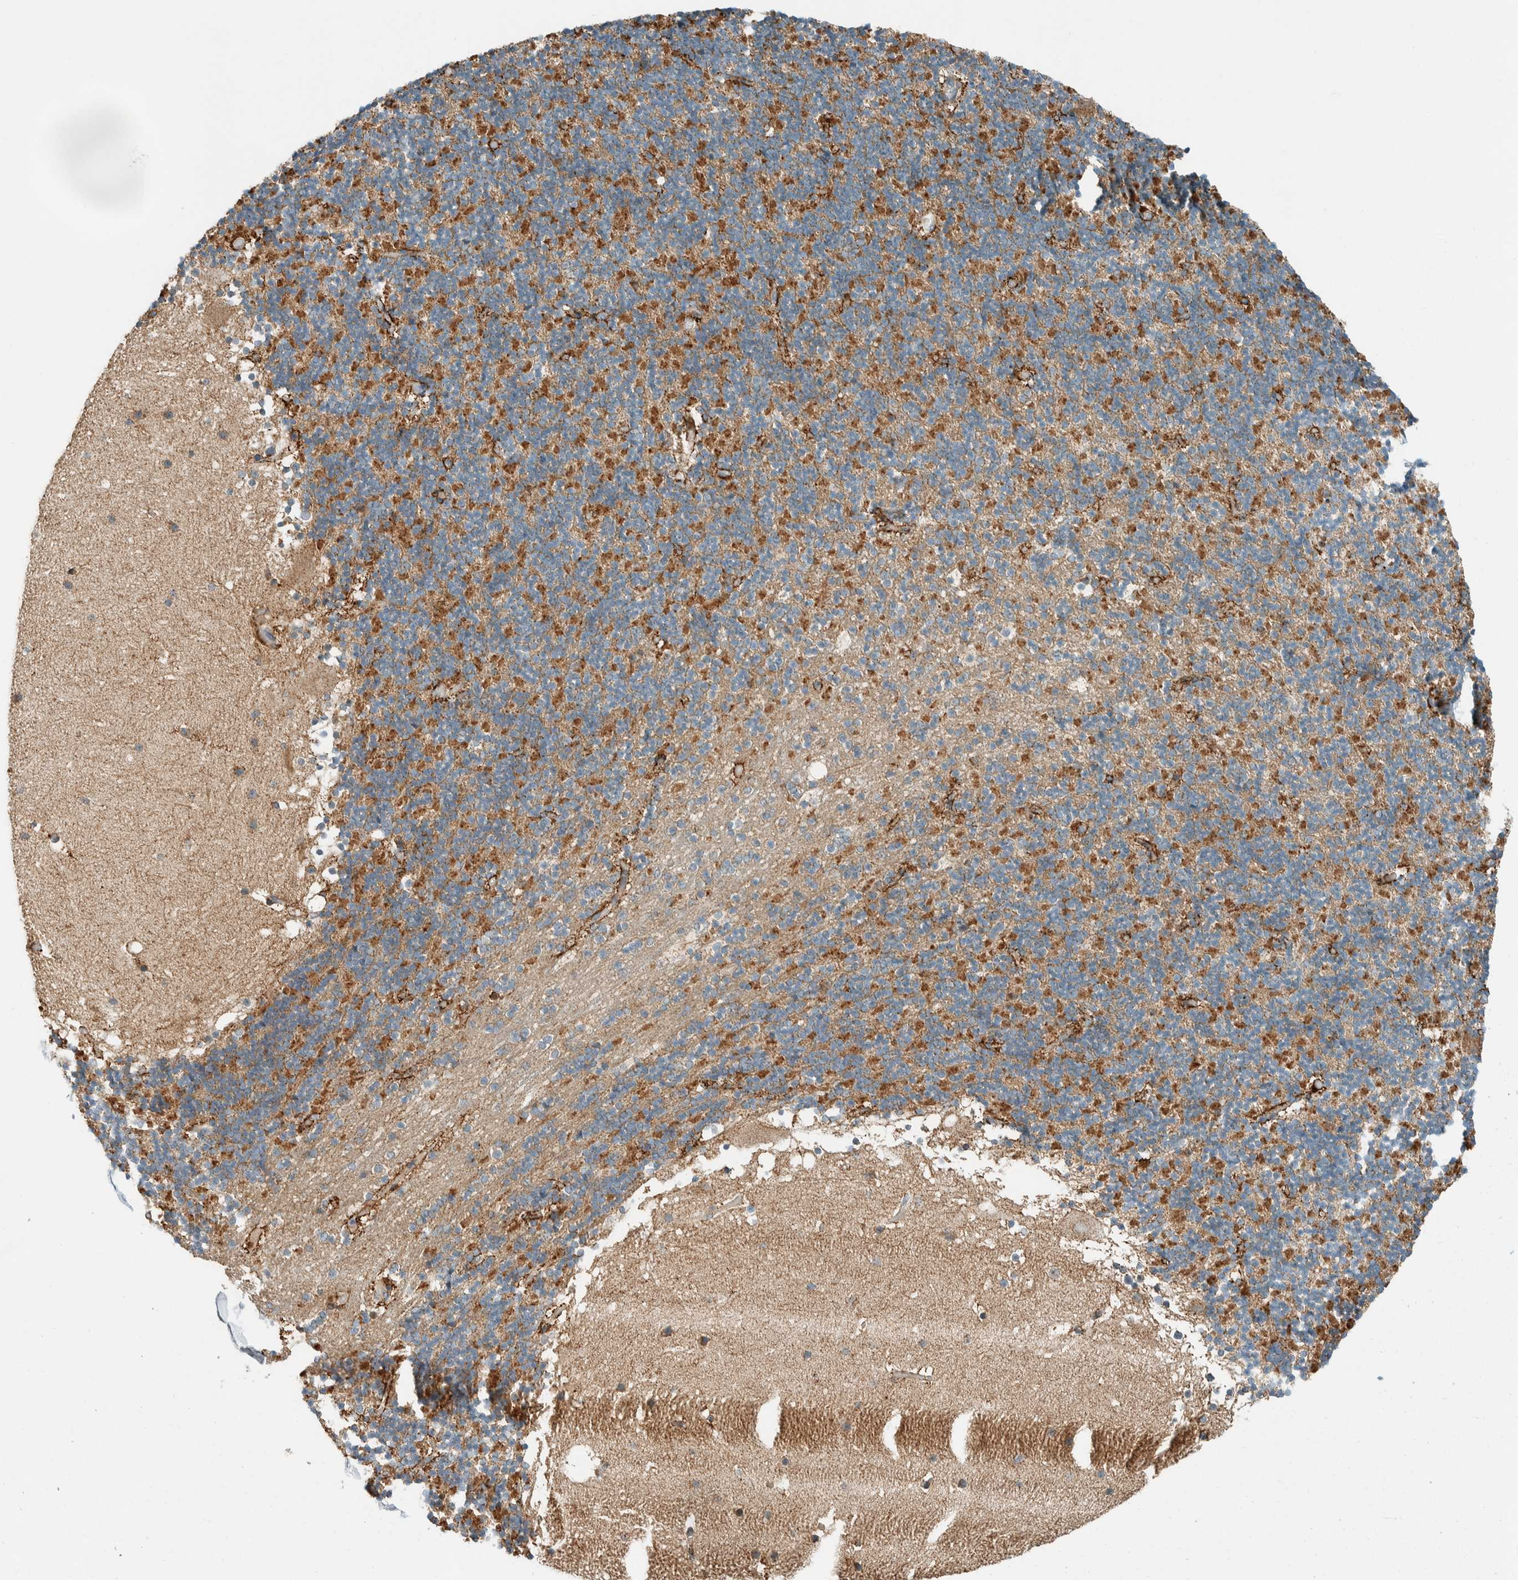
{"staining": {"intensity": "moderate", "quantity": "25%-75%", "location": "cytoplasmic/membranous"}, "tissue": "cerebellum", "cell_type": "Cells in granular layer", "image_type": "normal", "snomed": [{"axis": "morphology", "description": "Normal tissue, NOS"}, {"axis": "topography", "description": "Cerebellum"}], "caption": "Immunohistochemistry photomicrograph of normal cerebellum: cerebellum stained using IHC demonstrates medium levels of moderate protein expression localized specifically in the cytoplasmic/membranous of cells in granular layer, appearing as a cytoplasmic/membranous brown color.", "gene": "SPAG5", "patient": {"sex": "male", "age": 57}}